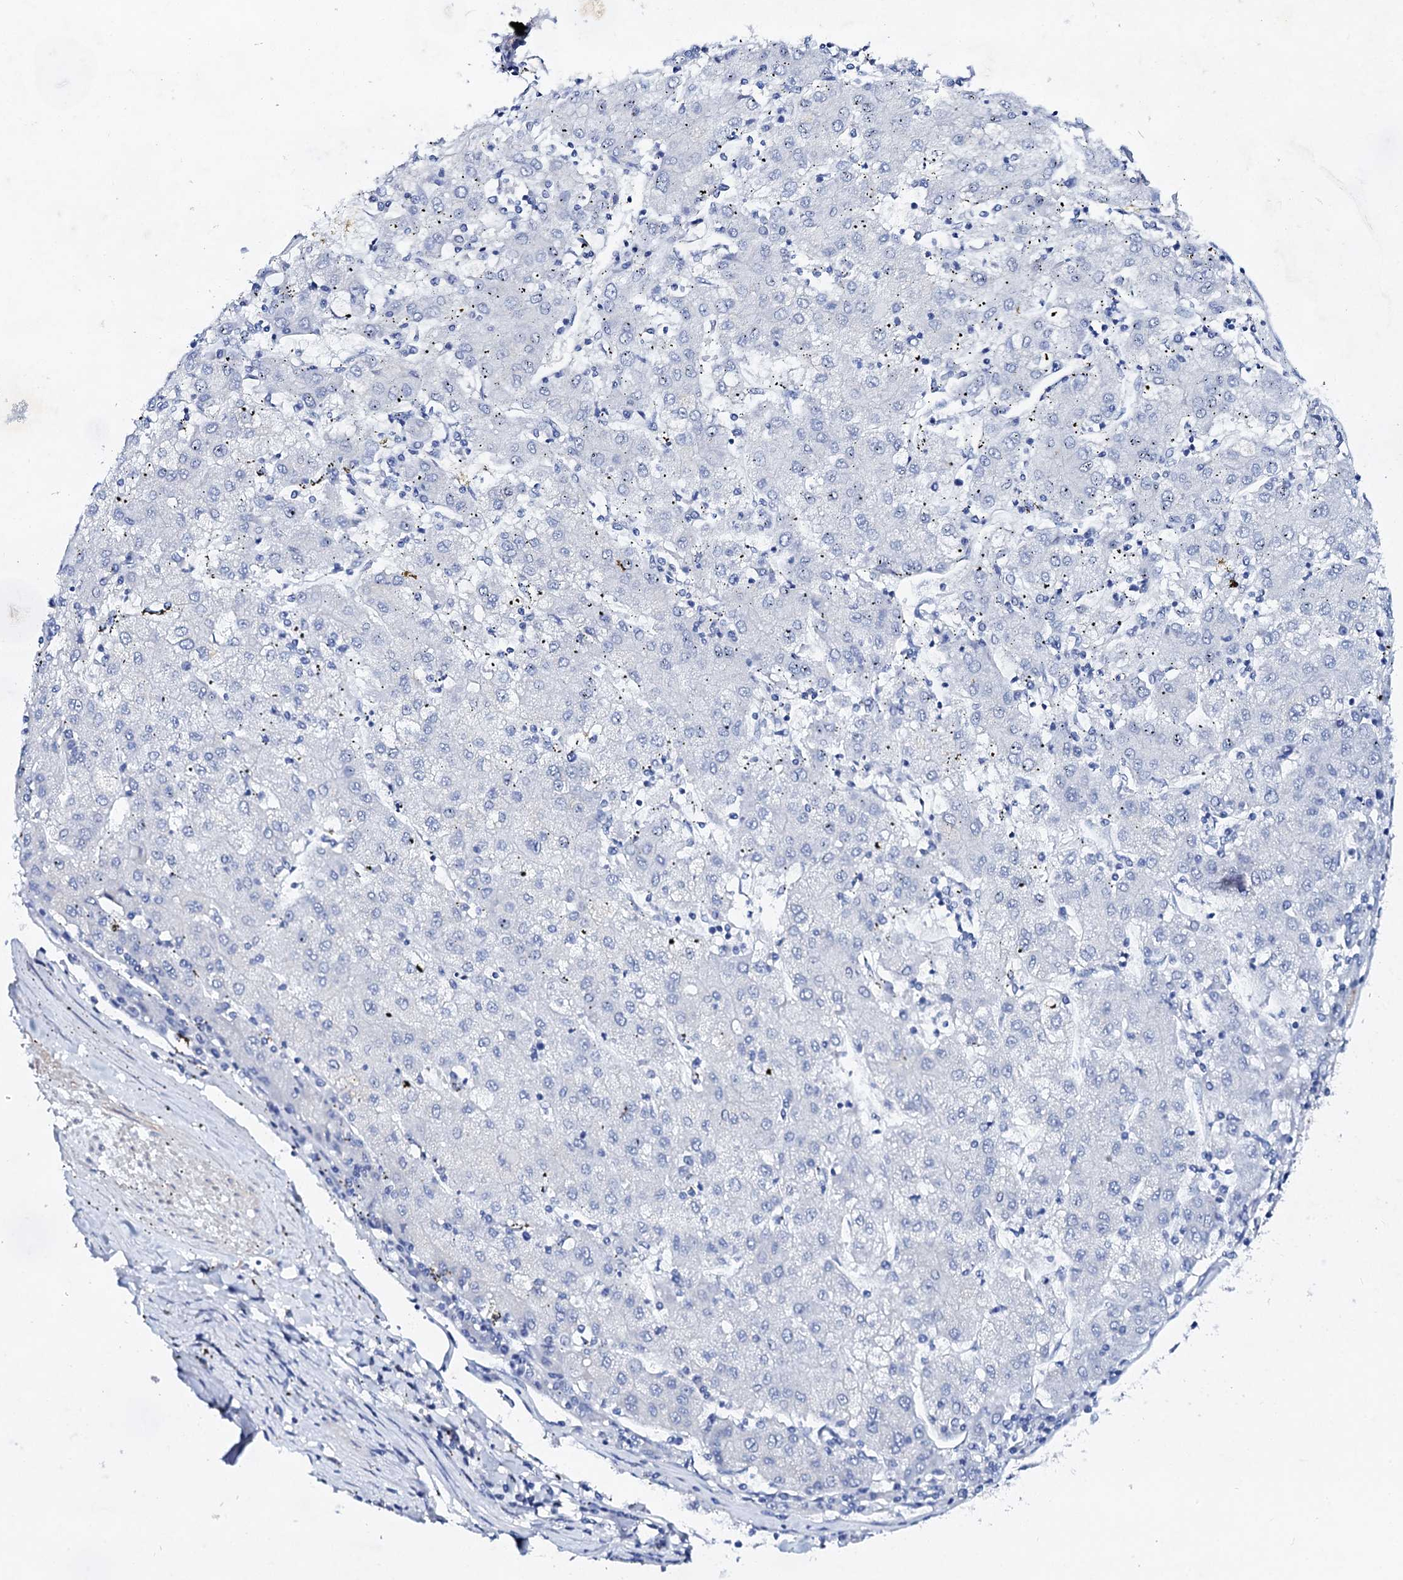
{"staining": {"intensity": "negative", "quantity": "none", "location": "none"}, "tissue": "liver cancer", "cell_type": "Tumor cells", "image_type": "cancer", "snomed": [{"axis": "morphology", "description": "Carcinoma, Hepatocellular, NOS"}, {"axis": "topography", "description": "Liver"}], "caption": "A high-resolution photomicrograph shows IHC staining of liver cancer, which displays no significant positivity in tumor cells.", "gene": "GLB1L3", "patient": {"sex": "male", "age": 72}}